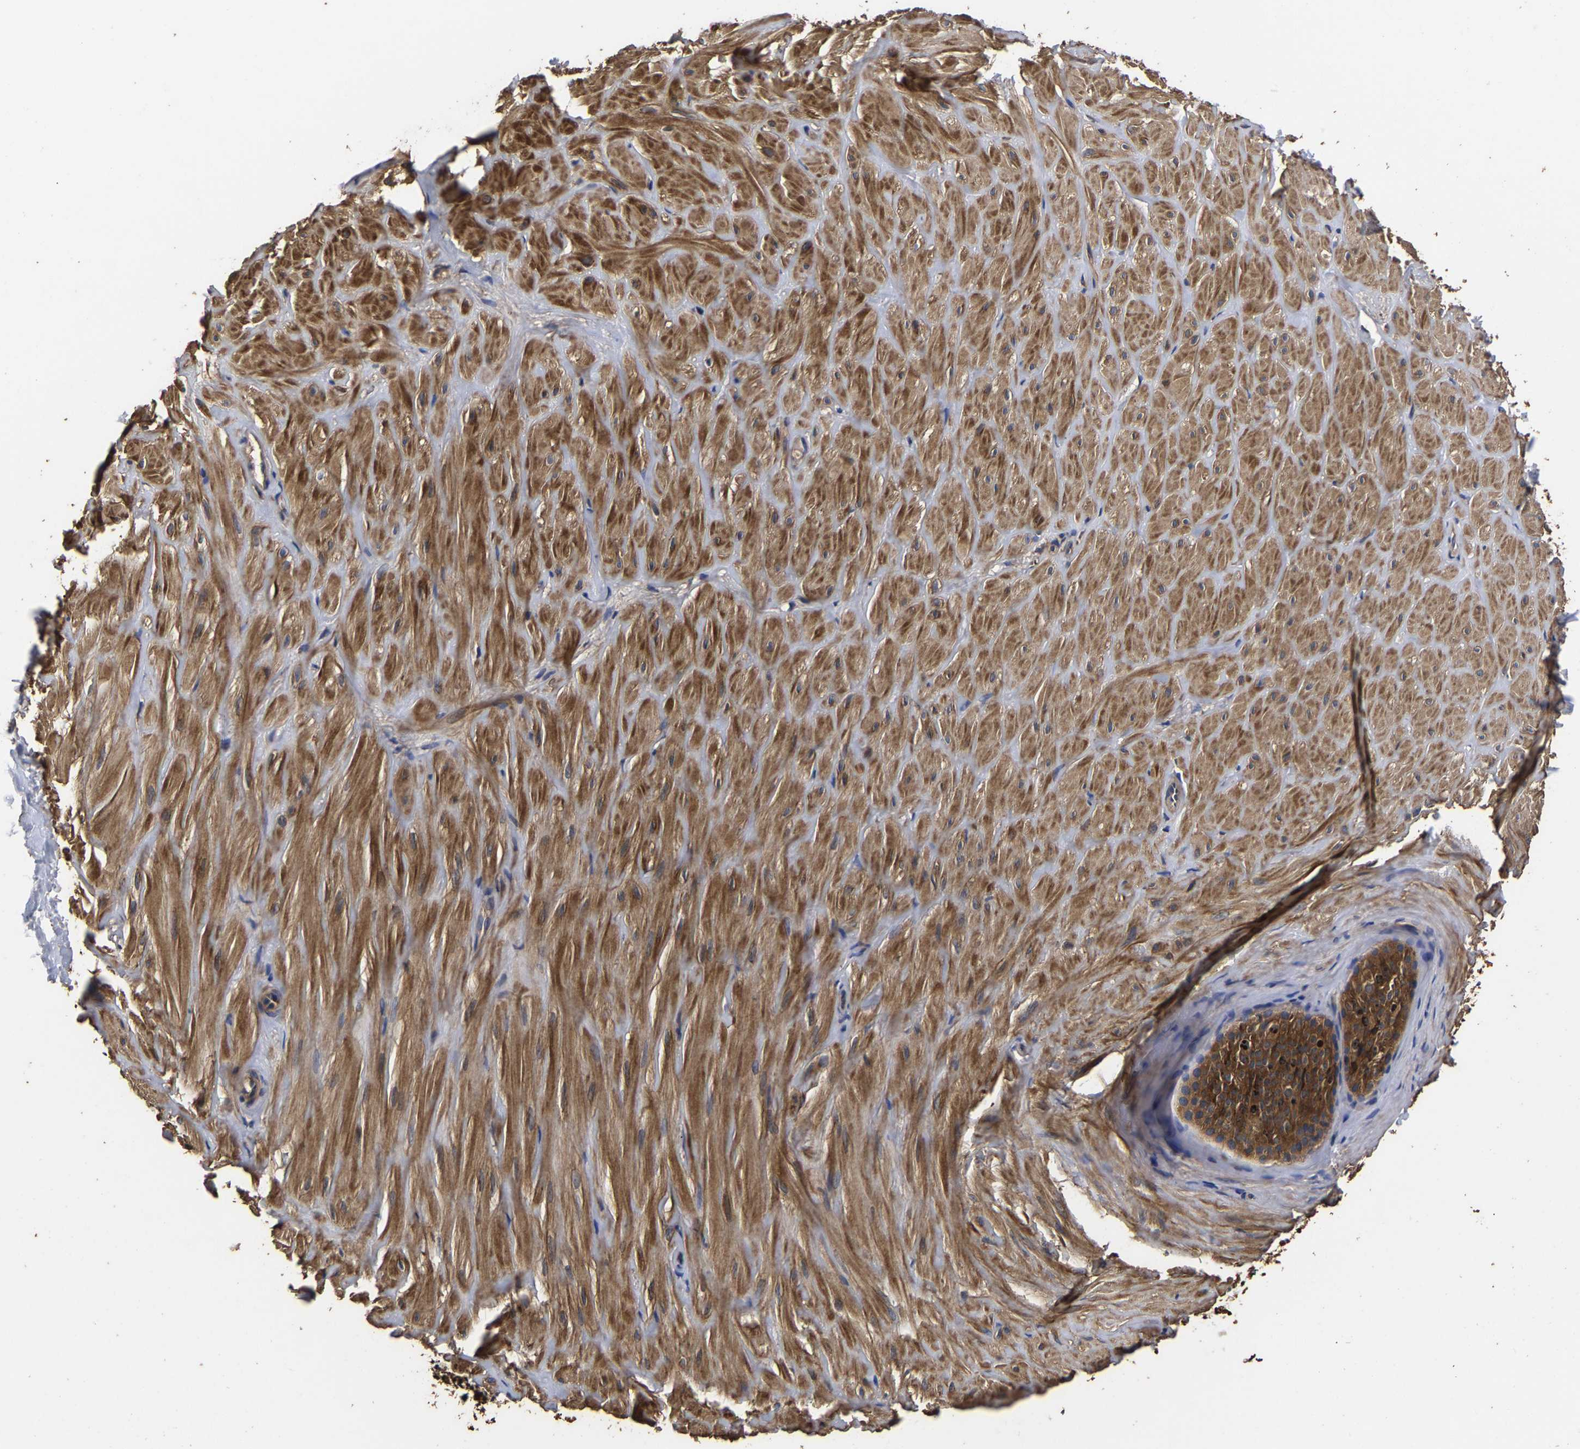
{"staining": {"intensity": "weak", "quantity": "25%-75%", "location": "cytoplasmic/membranous"}, "tissue": "adipose tissue", "cell_type": "Adipocytes", "image_type": "normal", "snomed": [{"axis": "morphology", "description": "Normal tissue, NOS"}, {"axis": "topography", "description": "Adipose tissue"}, {"axis": "topography", "description": "Vascular tissue"}, {"axis": "topography", "description": "Peripheral nerve tissue"}], "caption": "DAB (3,3'-diaminobenzidine) immunohistochemical staining of unremarkable human adipose tissue reveals weak cytoplasmic/membranous protein expression in approximately 25%-75% of adipocytes. (DAB = brown stain, brightfield microscopy at high magnification).", "gene": "ITCH", "patient": {"sex": "male", "age": 25}}